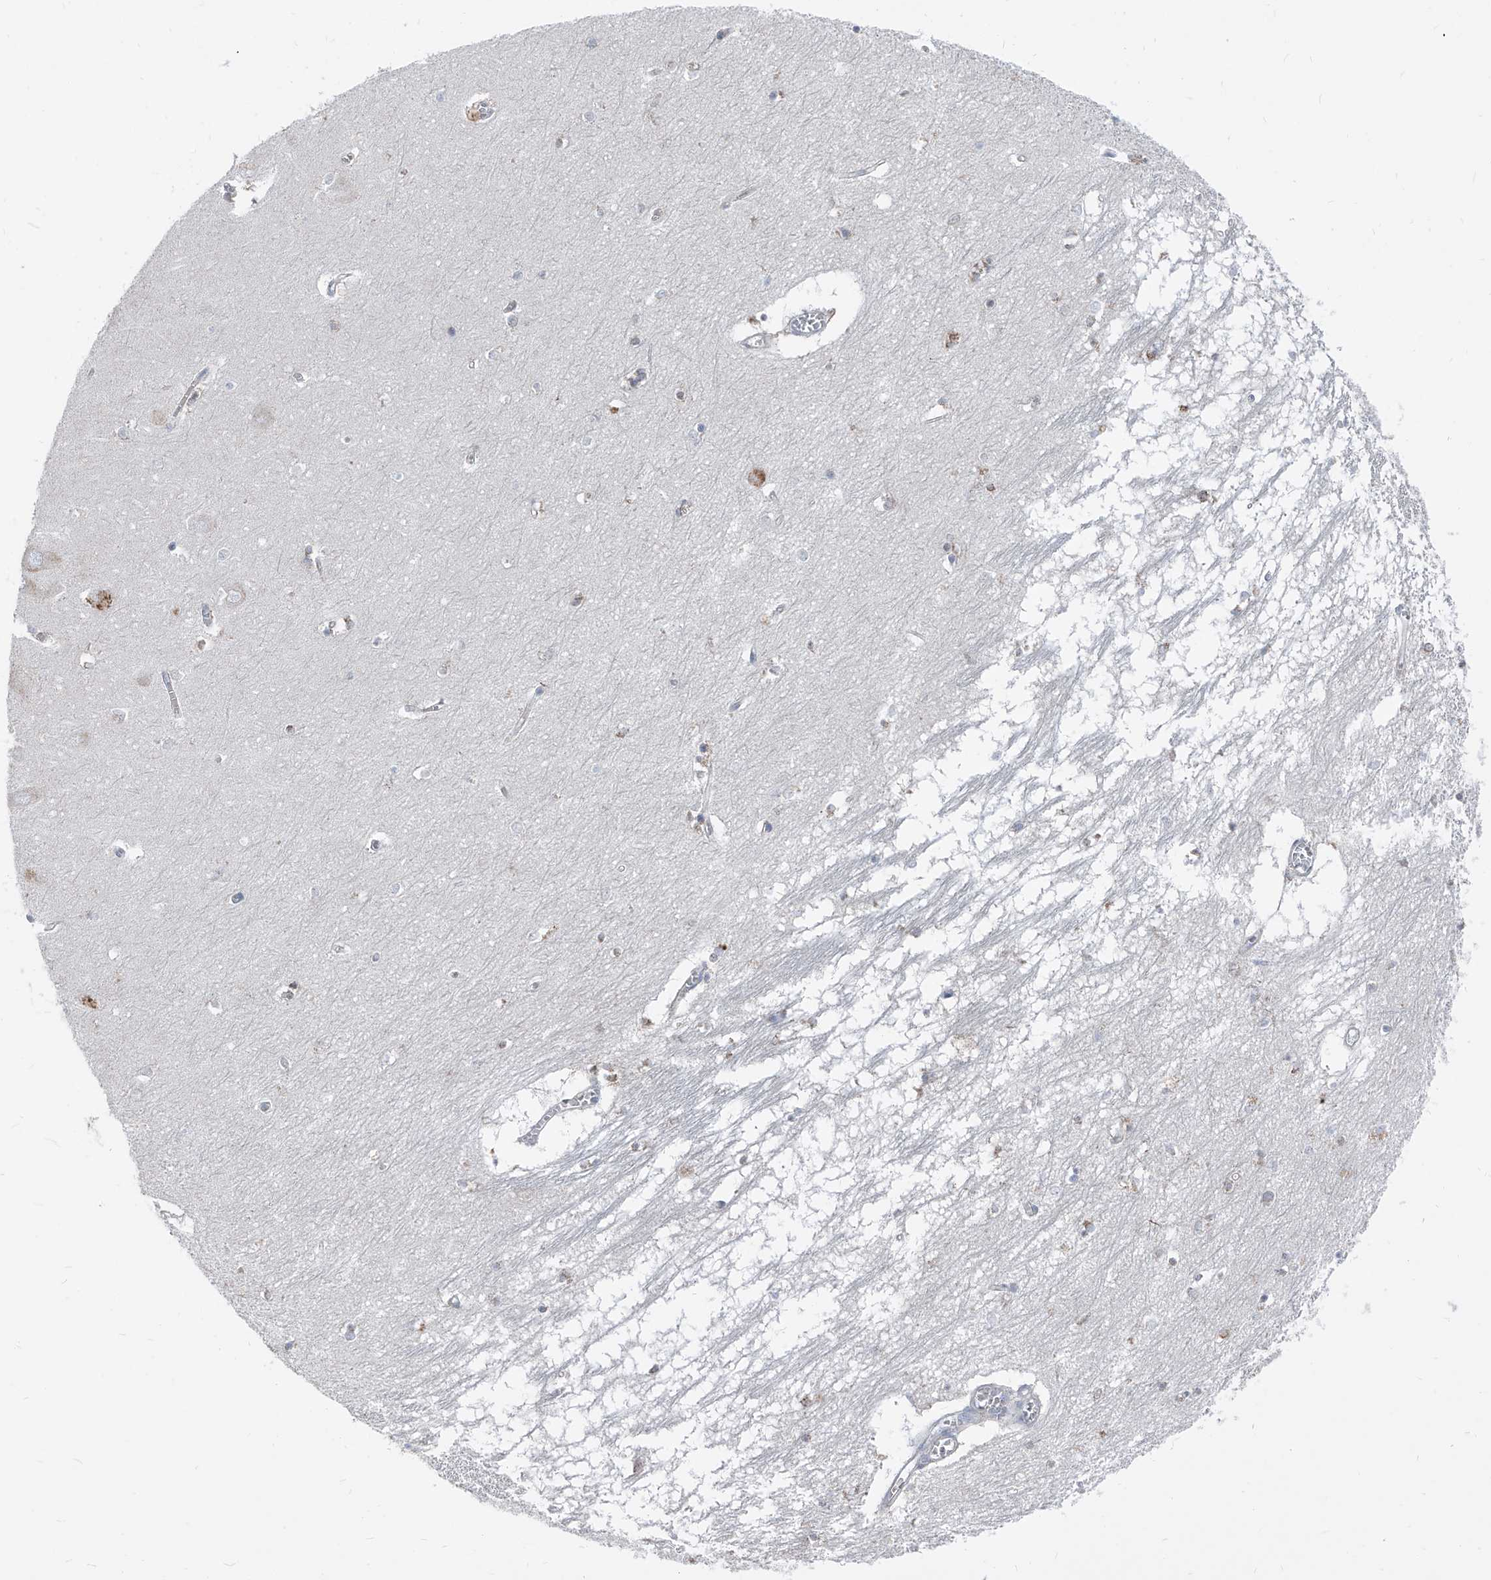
{"staining": {"intensity": "negative", "quantity": "none", "location": "none"}, "tissue": "hippocampus", "cell_type": "Glial cells", "image_type": "normal", "snomed": [{"axis": "morphology", "description": "Normal tissue, NOS"}, {"axis": "topography", "description": "Hippocampus"}], "caption": "Immunohistochemistry (IHC) micrograph of normal hippocampus: human hippocampus stained with DAB (3,3'-diaminobenzidine) shows no significant protein expression in glial cells. (DAB immunohistochemistry, high magnification).", "gene": "AGPS", "patient": {"sex": "male", "age": 70}}